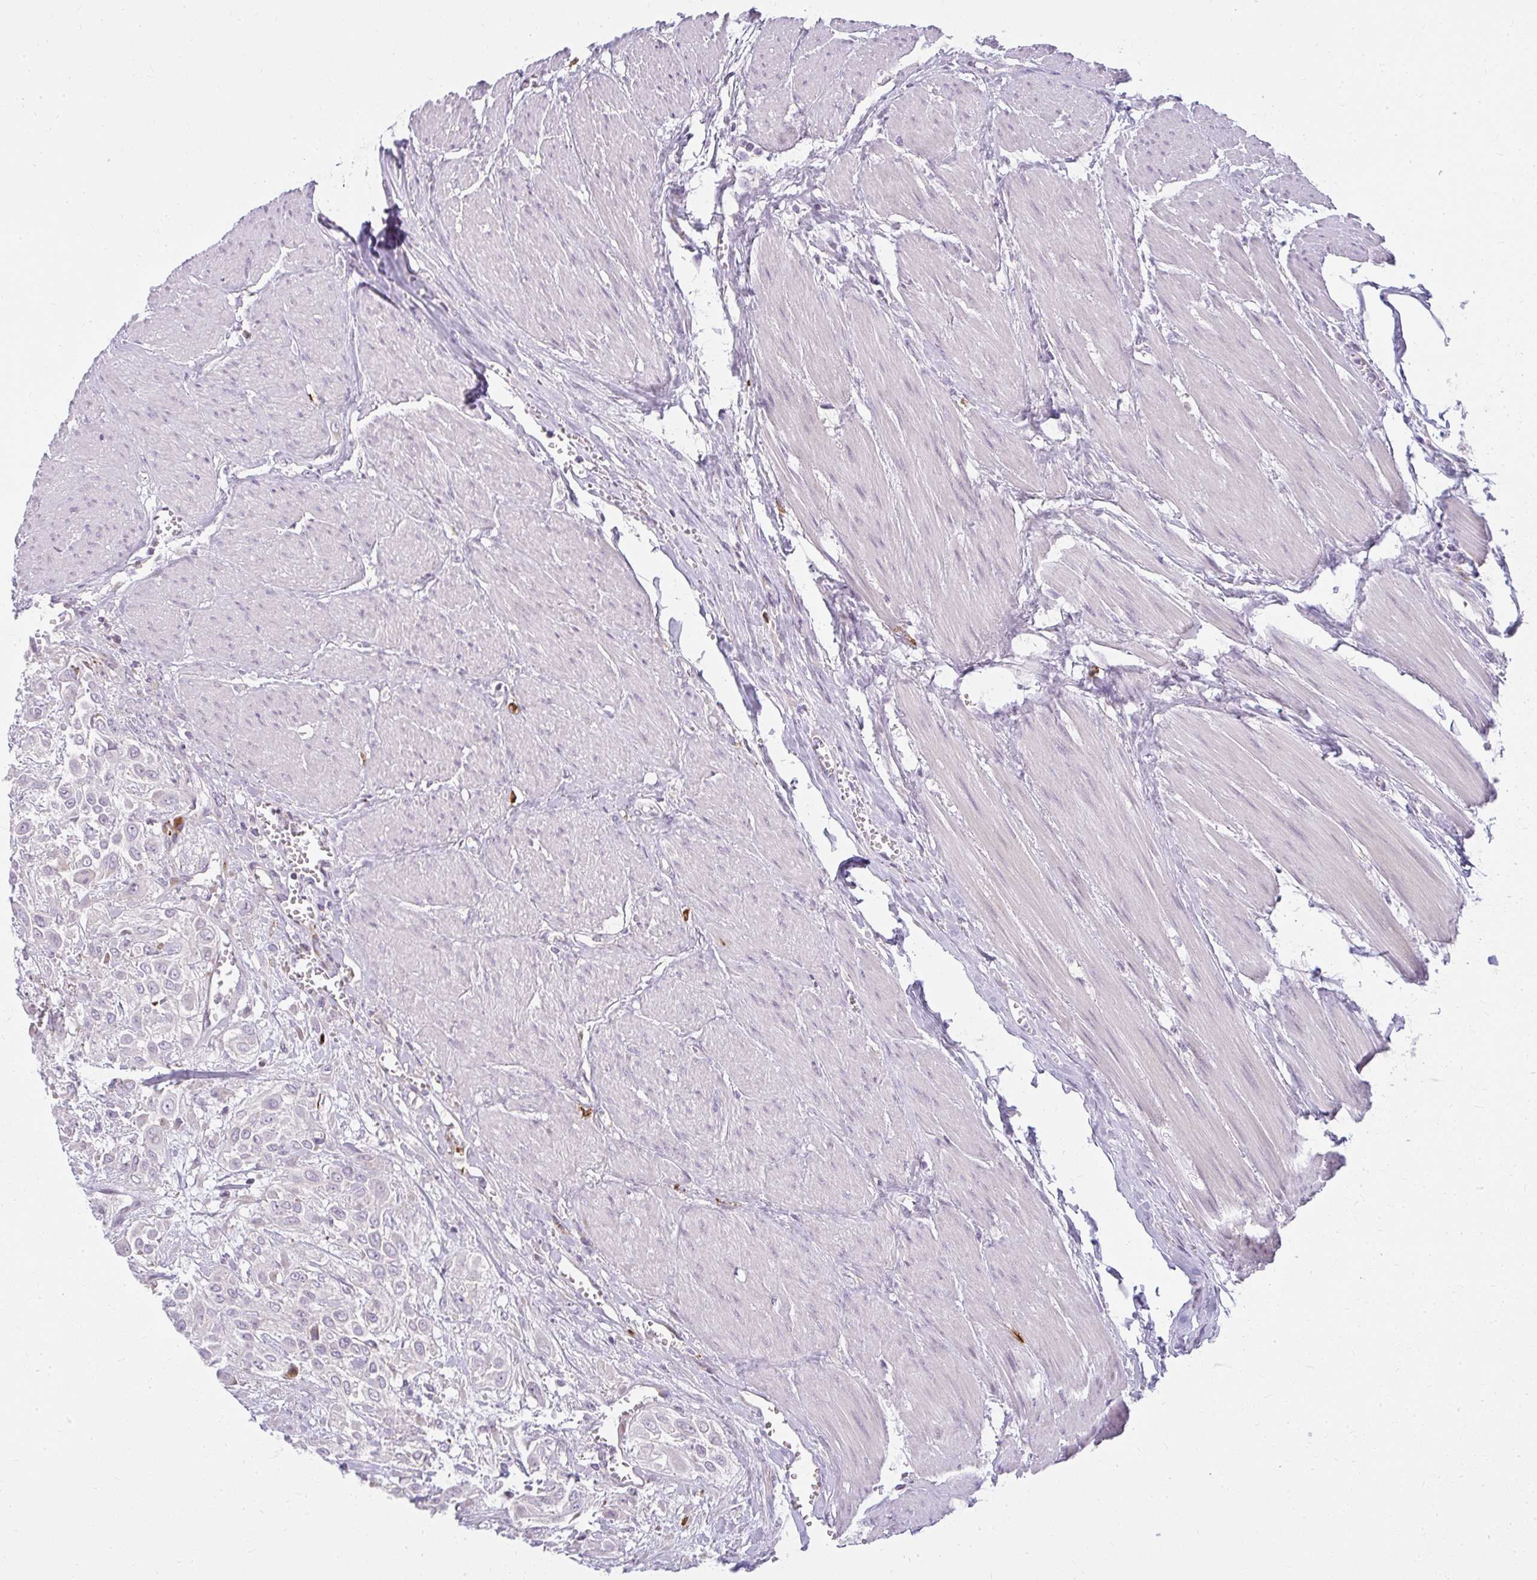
{"staining": {"intensity": "negative", "quantity": "none", "location": "none"}, "tissue": "urothelial cancer", "cell_type": "Tumor cells", "image_type": "cancer", "snomed": [{"axis": "morphology", "description": "Urothelial carcinoma, High grade"}, {"axis": "topography", "description": "Urinary bladder"}], "caption": "Immunohistochemical staining of urothelial cancer reveals no significant positivity in tumor cells. (Brightfield microscopy of DAB (3,3'-diaminobenzidine) IHC at high magnification).", "gene": "ZFYVE26", "patient": {"sex": "male", "age": 57}}